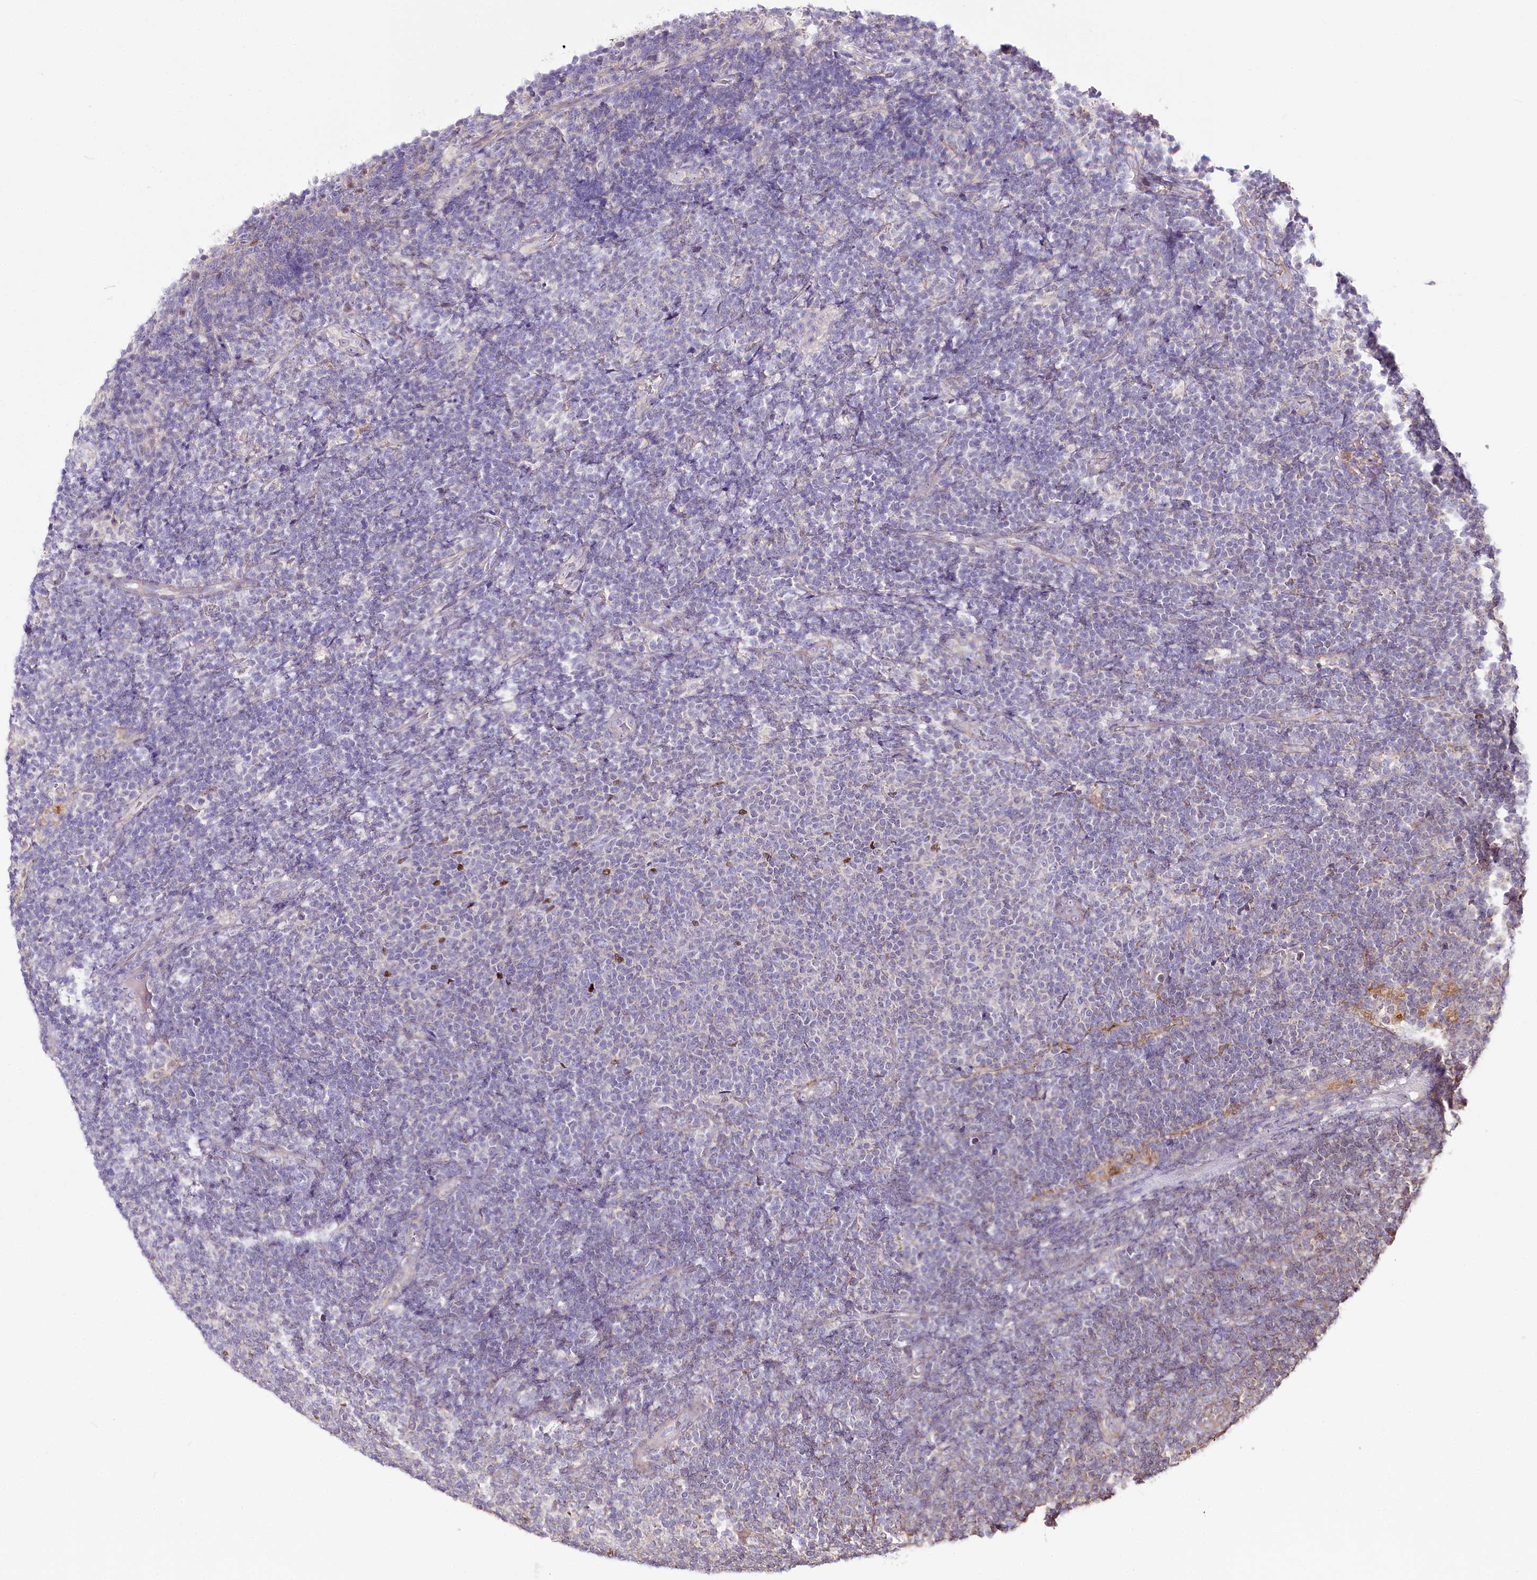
{"staining": {"intensity": "negative", "quantity": "none", "location": "none"}, "tissue": "lymphoma", "cell_type": "Tumor cells", "image_type": "cancer", "snomed": [{"axis": "morphology", "description": "Malignant lymphoma, non-Hodgkin's type, Low grade"}, {"axis": "topography", "description": "Lymph node"}], "caption": "Tumor cells are negative for brown protein staining in malignant lymphoma, non-Hodgkin's type (low-grade).", "gene": "ZNF226", "patient": {"sex": "male", "age": 66}}